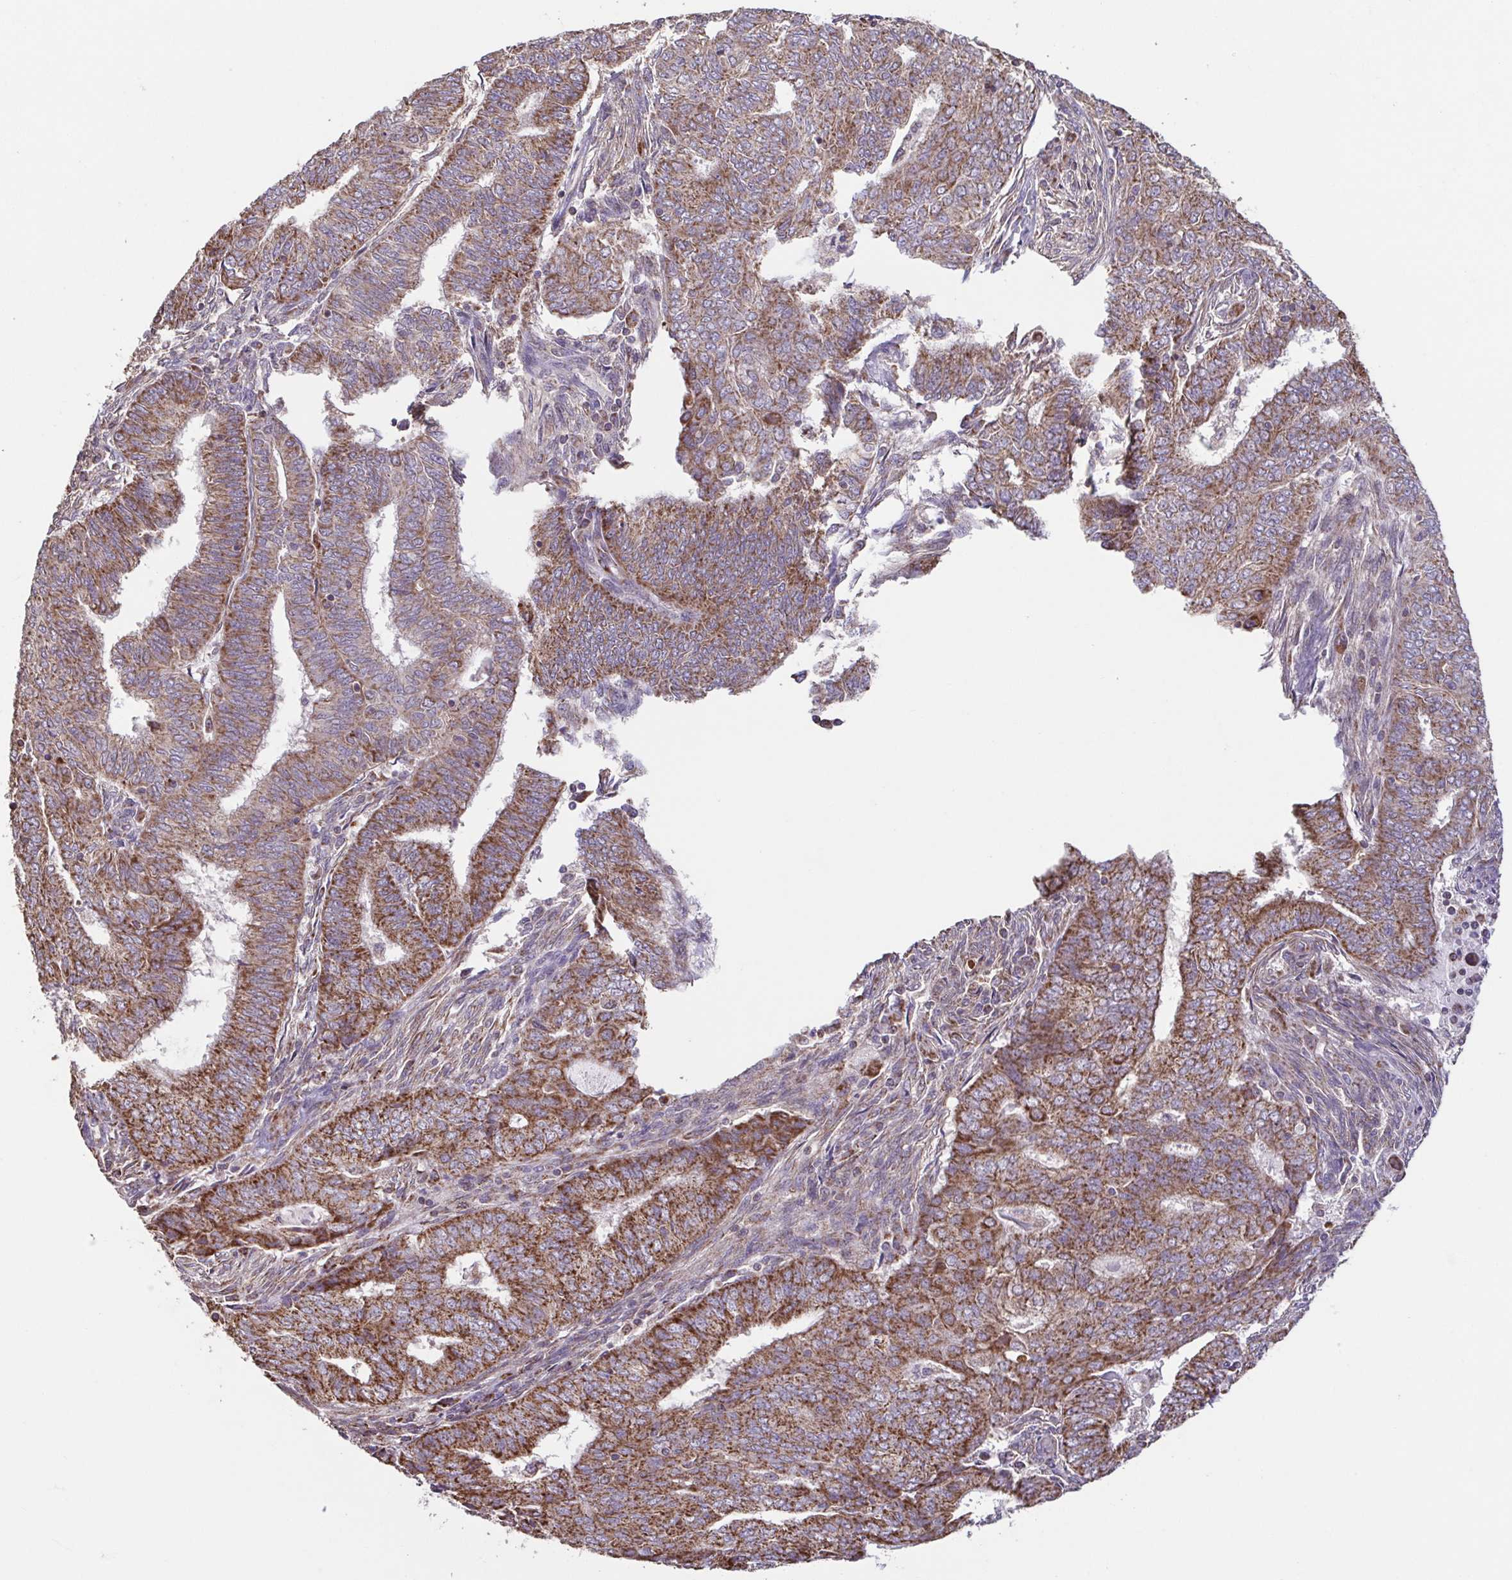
{"staining": {"intensity": "moderate", "quantity": ">75%", "location": "cytoplasmic/membranous"}, "tissue": "endometrial cancer", "cell_type": "Tumor cells", "image_type": "cancer", "snomed": [{"axis": "morphology", "description": "Adenocarcinoma, NOS"}, {"axis": "topography", "description": "Endometrium"}], "caption": "The image shows immunohistochemical staining of adenocarcinoma (endometrial). There is moderate cytoplasmic/membranous expression is seen in approximately >75% of tumor cells.", "gene": "DIP2B", "patient": {"sex": "female", "age": 62}}